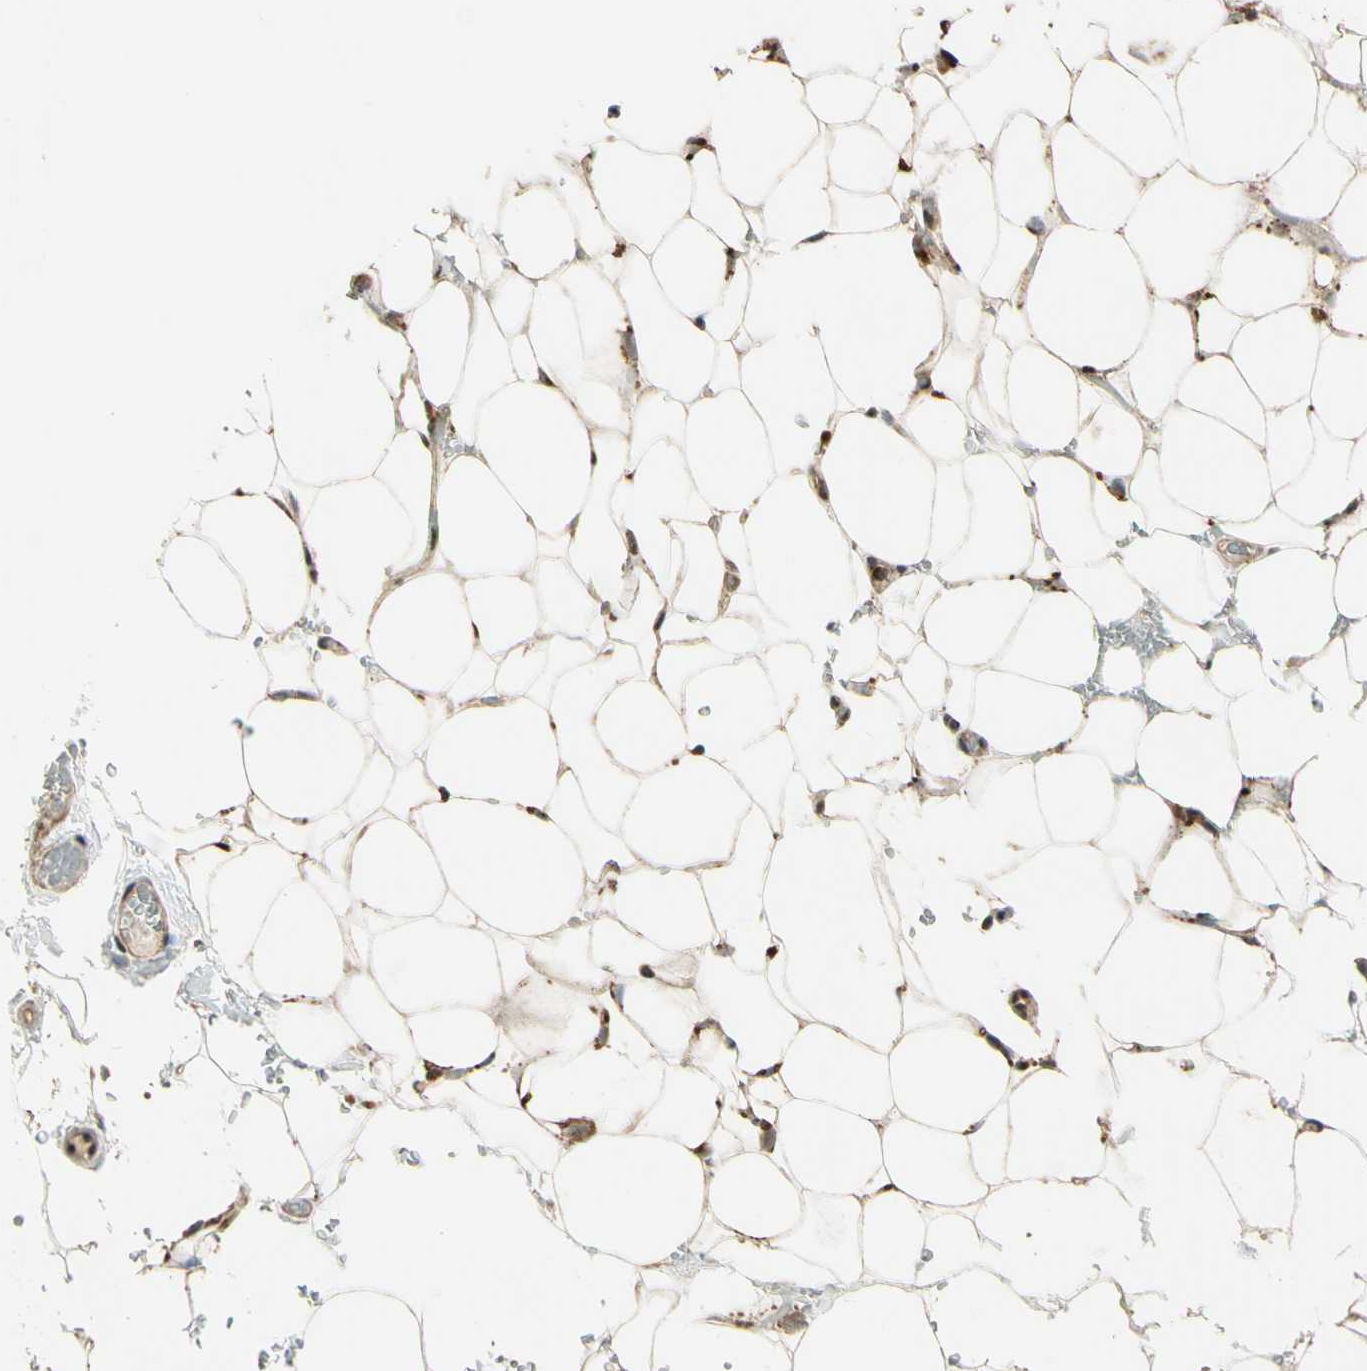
{"staining": {"intensity": "negative", "quantity": "none", "location": "none"}, "tissue": "adipose tissue", "cell_type": "Adipocytes", "image_type": "normal", "snomed": [{"axis": "morphology", "description": "Normal tissue, NOS"}, {"axis": "topography", "description": "Peripheral nerve tissue"}], "caption": "DAB immunohistochemical staining of benign human adipose tissue demonstrates no significant positivity in adipocytes.", "gene": "LAMTOR1", "patient": {"sex": "male", "age": 70}}